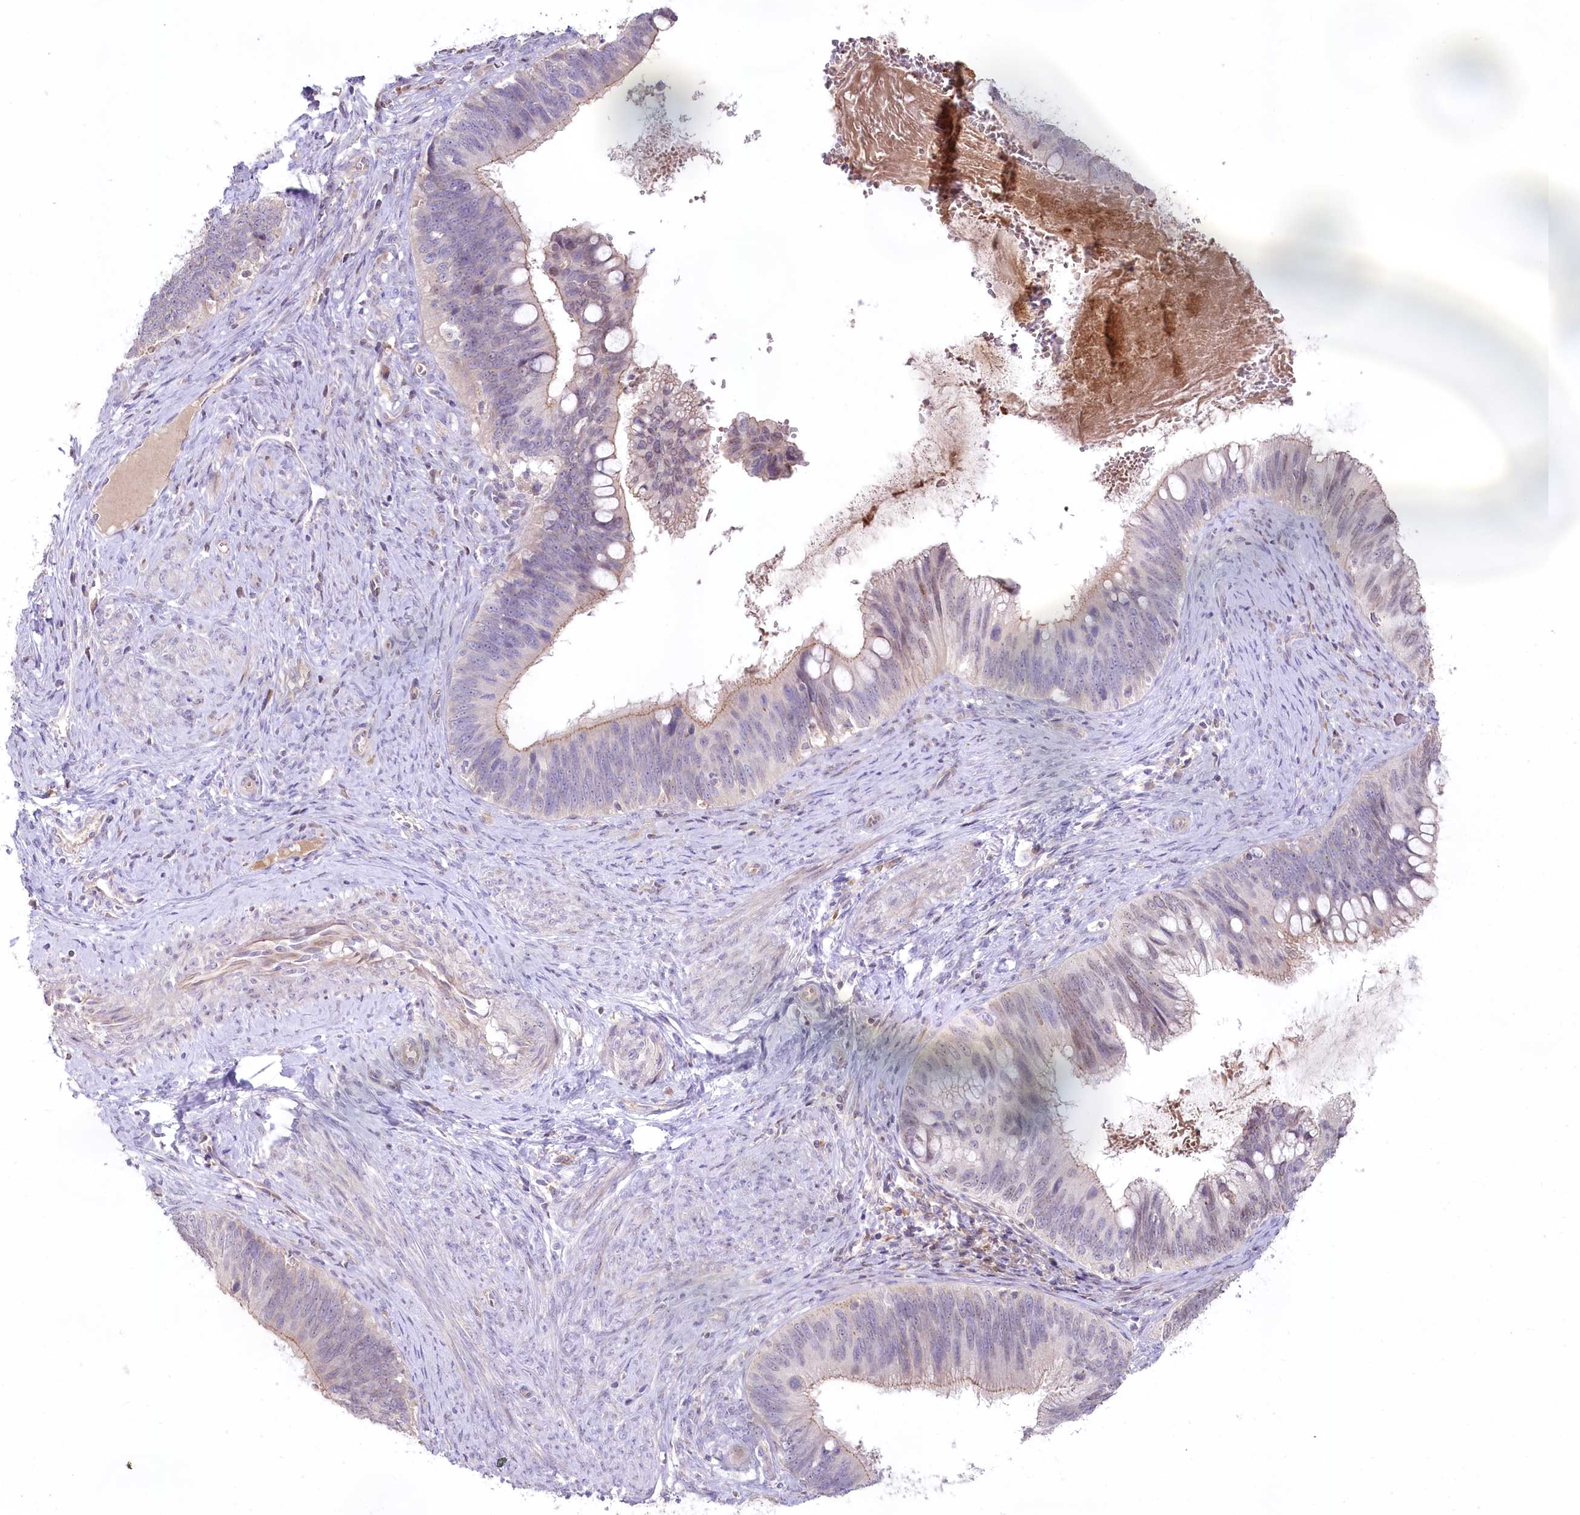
{"staining": {"intensity": "weak", "quantity": "<25%", "location": "cytoplasmic/membranous"}, "tissue": "cervical cancer", "cell_type": "Tumor cells", "image_type": "cancer", "snomed": [{"axis": "morphology", "description": "Adenocarcinoma, NOS"}, {"axis": "topography", "description": "Cervix"}], "caption": "Immunohistochemistry (IHC) micrograph of neoplastic tissue: adenocarcinoma (cervical) stained with DAB (3,3'-diaminobenzidine) demonstrates no significant protein expression in tumor cells.", "gene": "SLC6A11", "patient": {"sex": "female", "age": 42}}